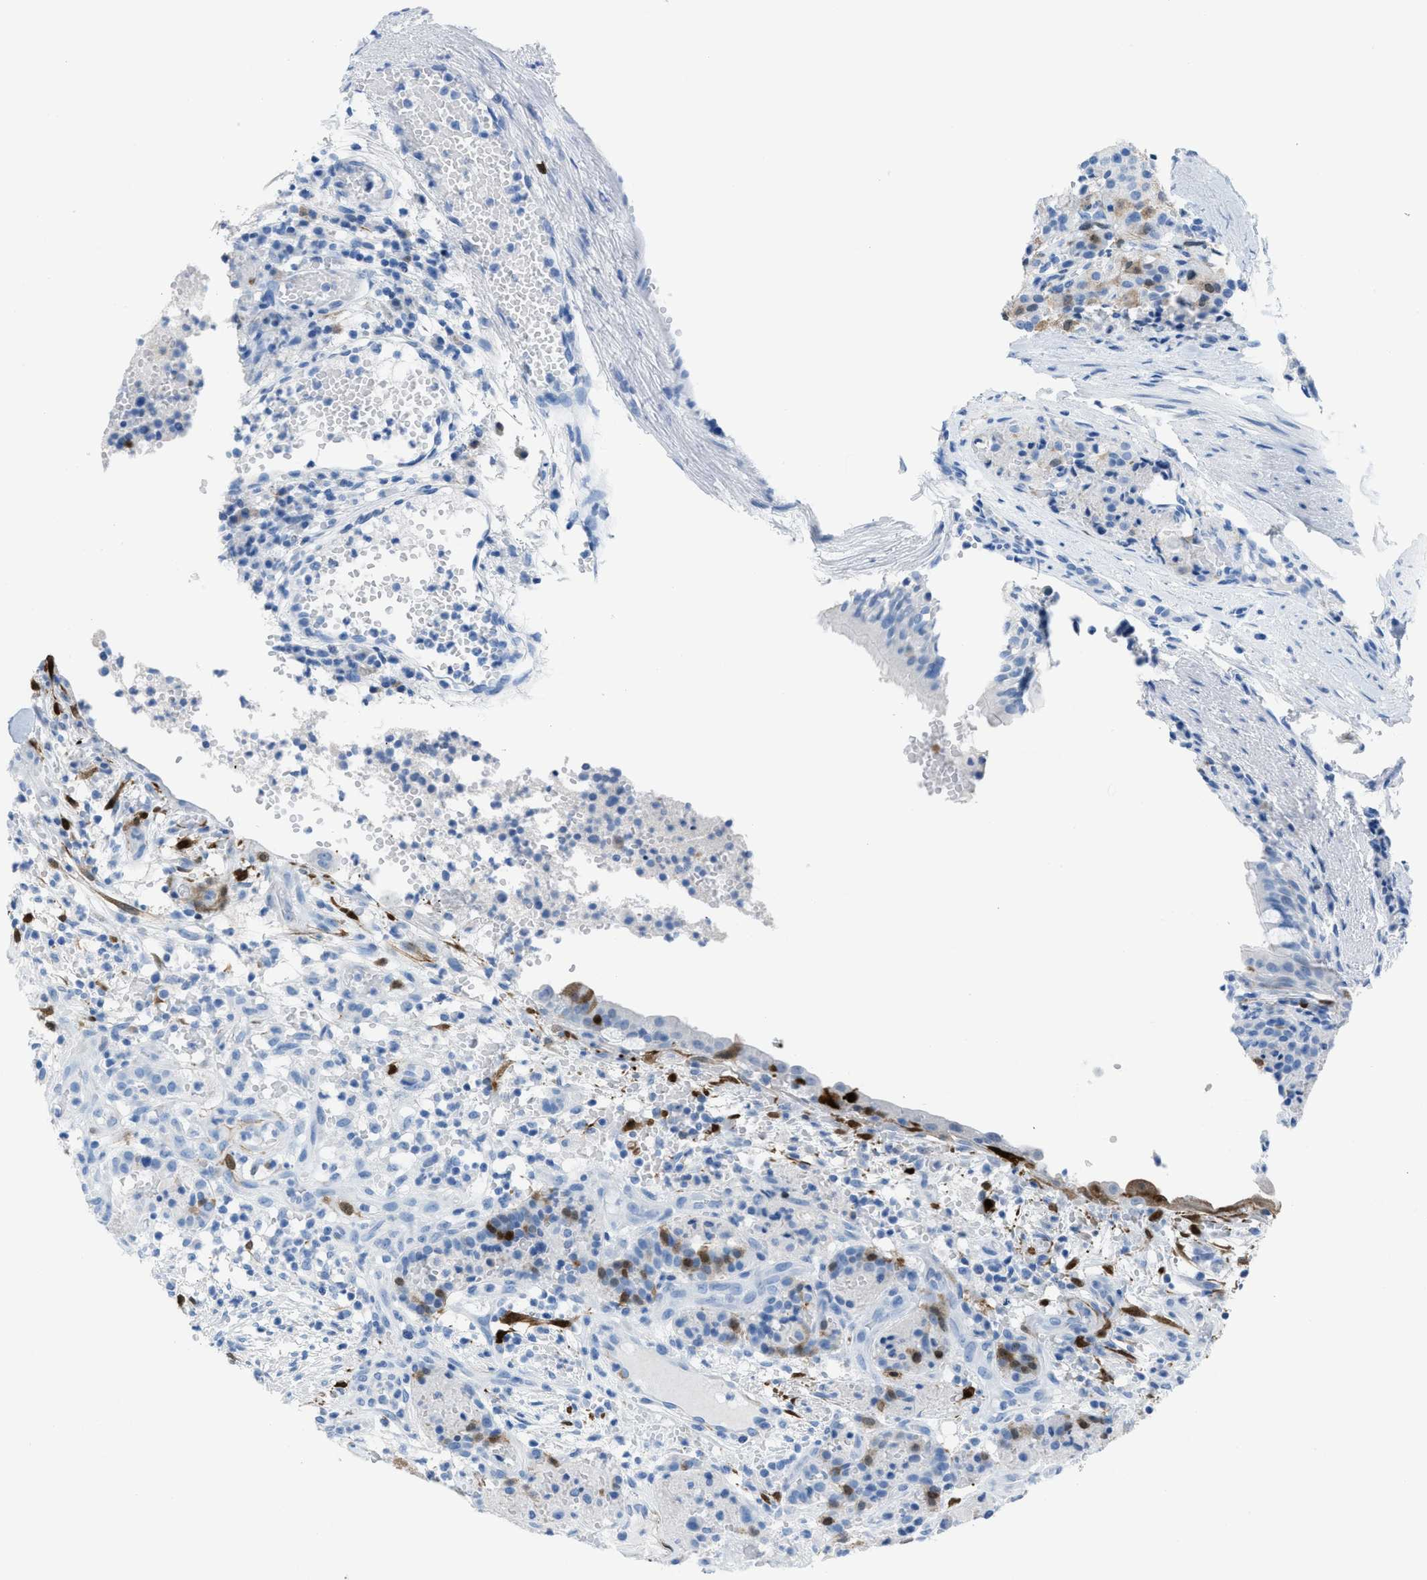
{"staining": {"intensity": "moderate", "quantity": "<25%", "location": "cytoplasmic/membranous,nuclear"}, "tissue": "carcinoid", "cell_type": "Tumor cells", "image_type": "cancer", "snomed": [{"axis": "morphology", "description": "Carcinoid, malignant, NOS"}, {"axis": "topography", "description": "Lung"}], "caption": "This micrograph reveals carcinoid (malignant) stained with immunohistochemistry (IHC) to label a protein in brown. The cytoplasmic/membranous and nuclear of tumor cells show moderate positivity for the protein. Nuclei are counter-stained blue.", "gene": "CDKN2A", "patient": {"sex": "male", "age": 30}}